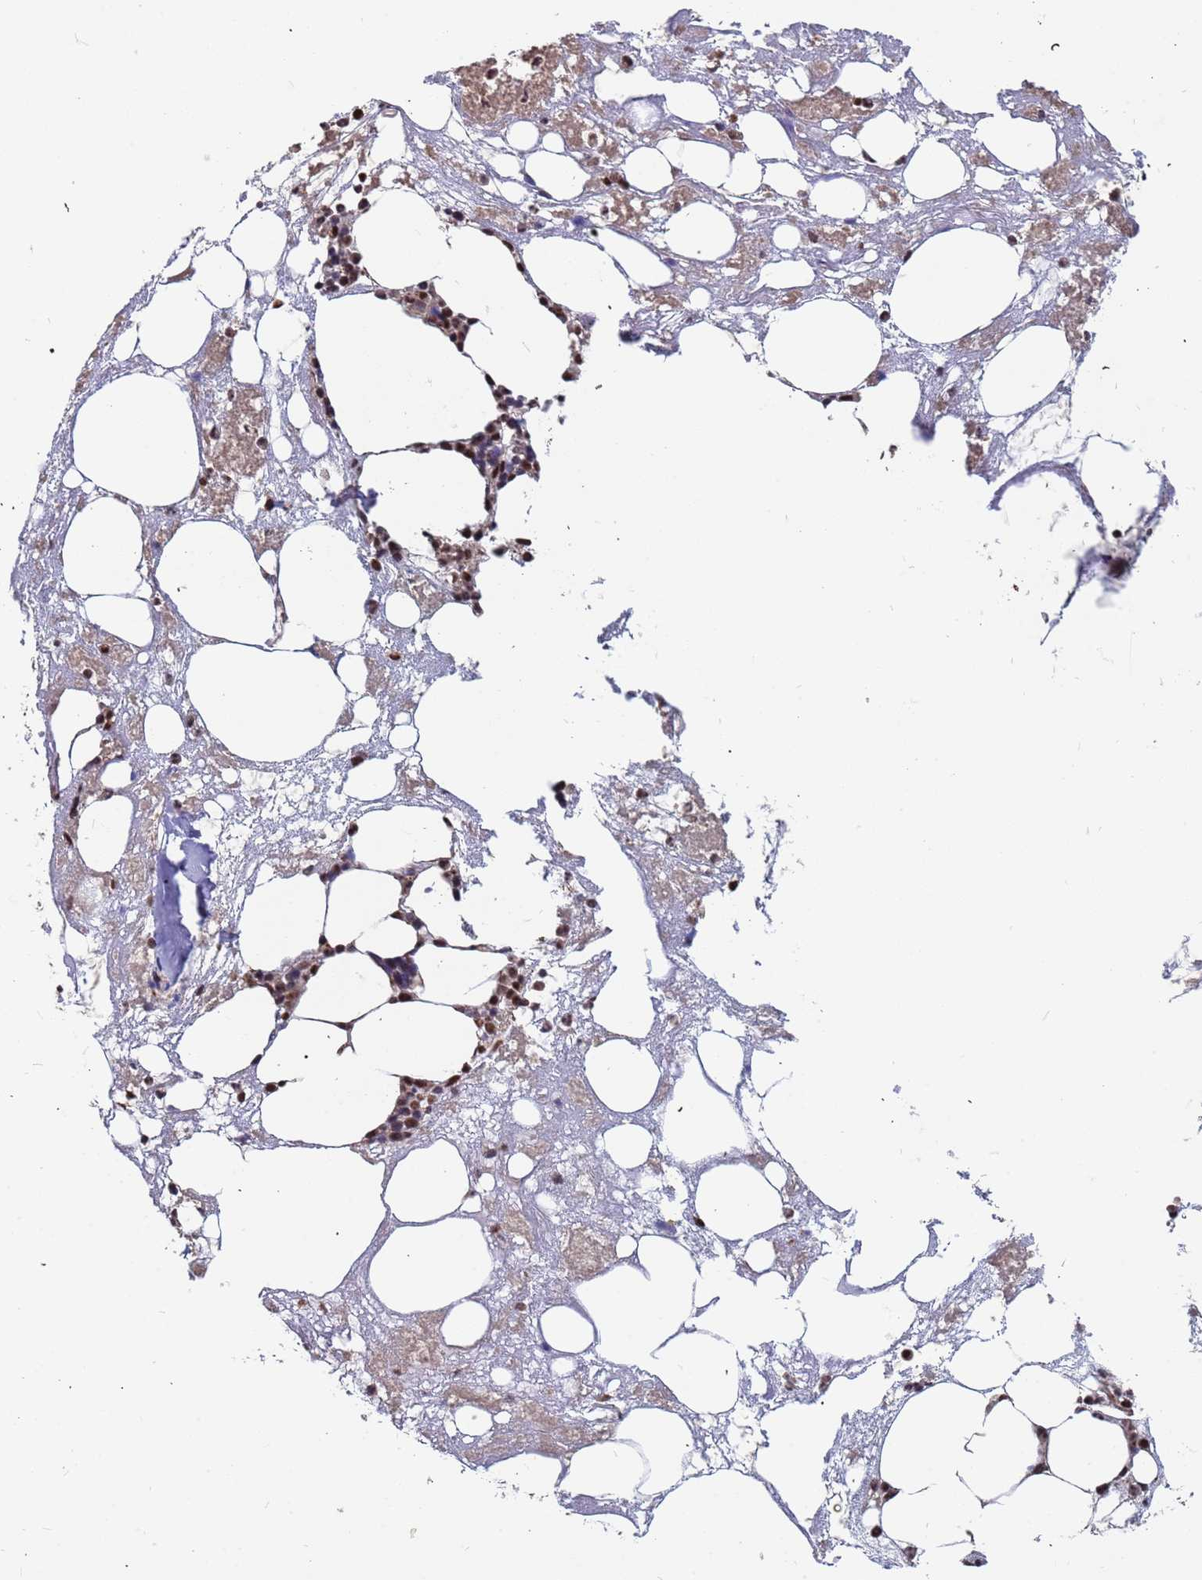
{"staining": {"intensity": "moderate", "quantity": "25%-75%", "location": "cytoplasmic/membranous,nuclear"}, "tissue": "bone marrow", "cell_type": "Hematopoietic cells", "image_type": "normal", "snomed": [{"axis": "morphology", "description": "Normal tissue, NOS"}, {"axis": "topography", "description": "Bone marrow"}], "caption": "Protein positivity by IHC exhibits moderate cytoplasmic/membranous,nuclear positivity in approximately 25%-75% of hematopoietic cells in unremarkable bone marrow.", "gene": "DENND2B", "patient": {"sex": "male", "age": 78}}